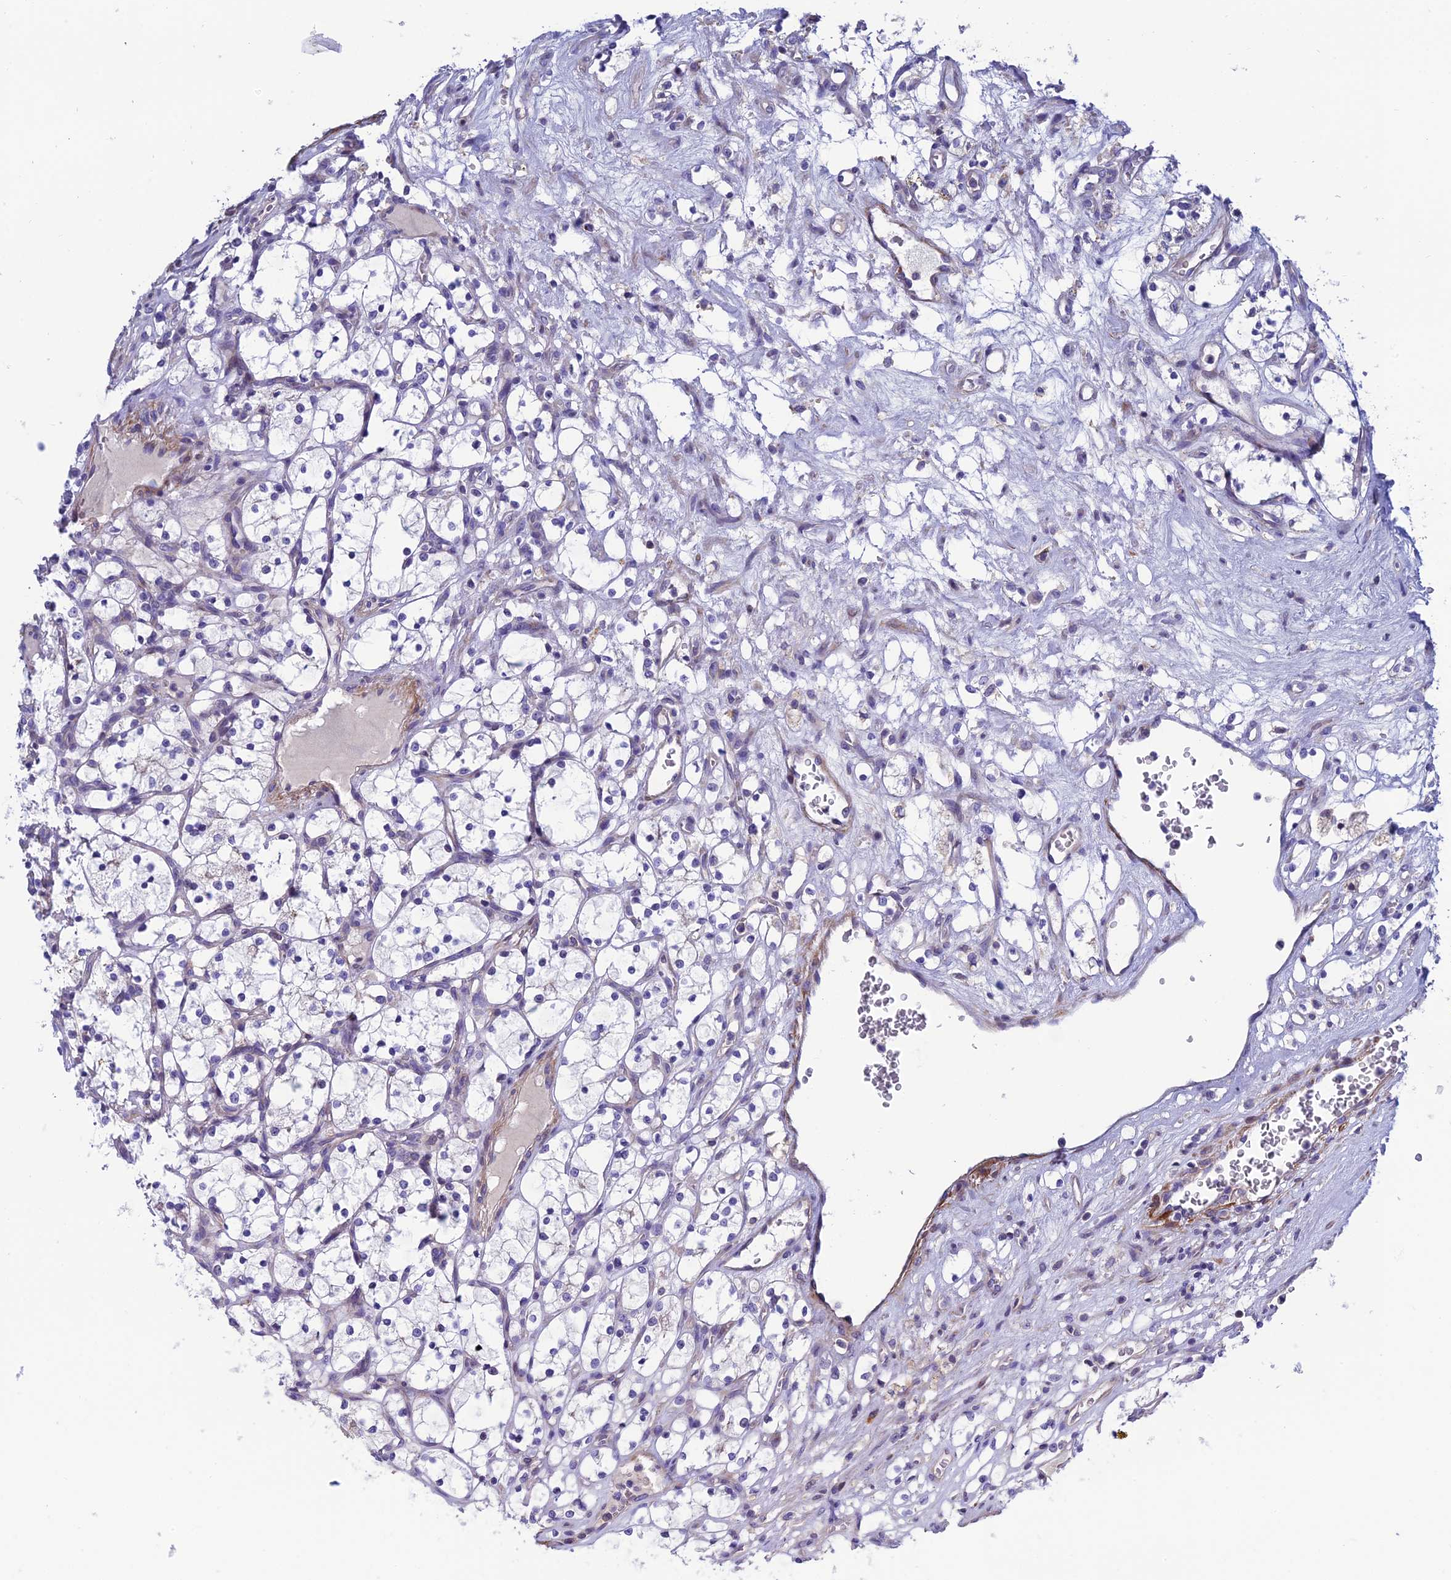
{"staining": {"intensity": "negative", "quantity": "none", "location": "none"}, "tissue": "renal cancer", "cell_type": "Tumor cells", "image_type": "cancer", "snomed": [{"axis": "morphology", "description": "Adenocarcinoma, NOS"}, {"axis": "topography", "description": "Kidney"}], "caption": "IHC image of neoplastic tissue: human renal cancer stained with DAB displays no significant protein positivity in tumor cells.", "gene": "FAM178B", "patient": {"sex": "female", "age": 69}}